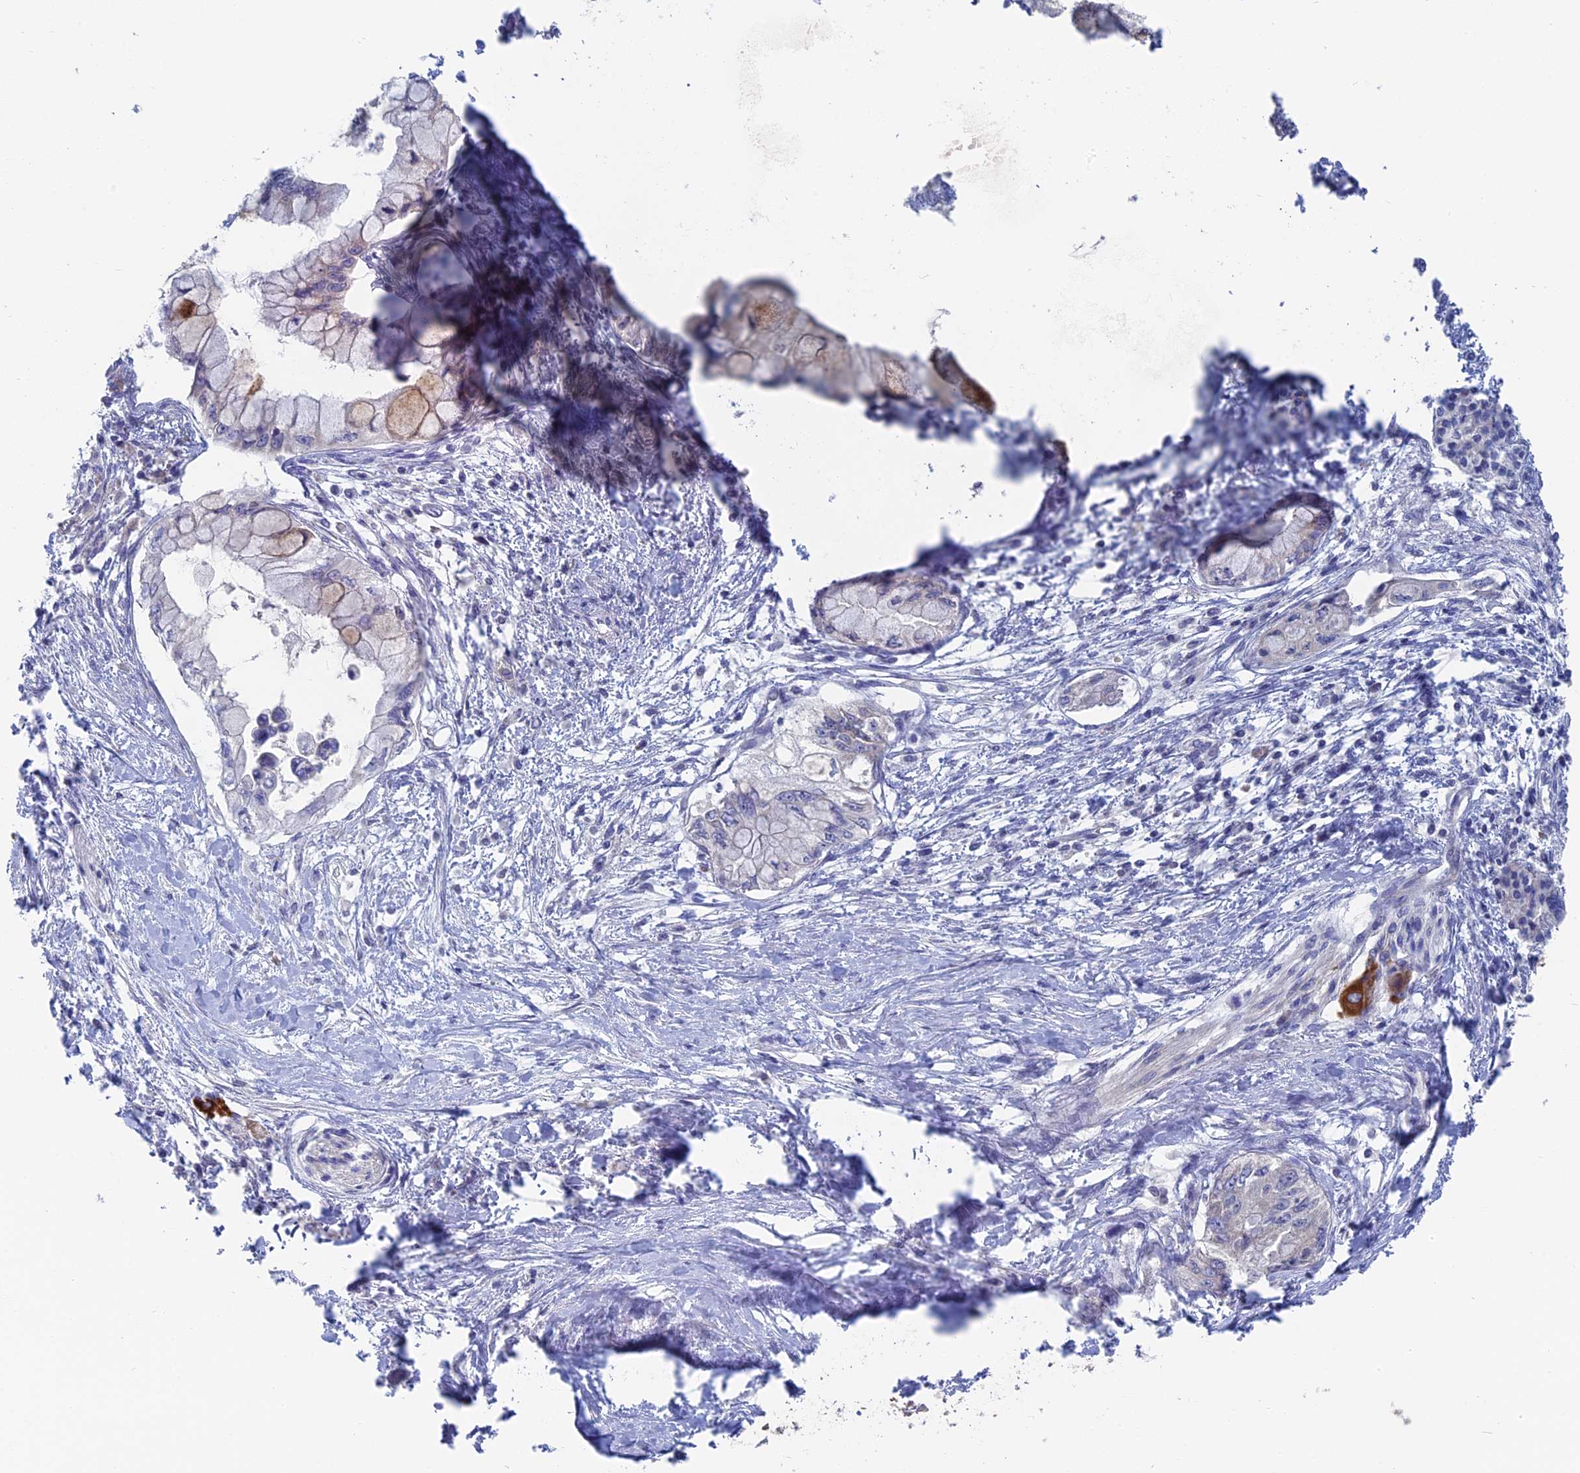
{"staining": {"intensity": "negative", "quantity": "none", "location": "none"}, "tissue": "pancreatic cancer", "cell_type": "Tumor cells", "image_type": "cancer", "snomed": [{"axis": "morphology", "description": "Adenocarcinoma, NOS"}, {"axis": "topography", "description": "Pancreas"}], "caption": "This is a image of immunohistochemistry (IHC) staining of pancreatic cancer (adenocarcinoma), which shows no positivity in tumor cells.", "gene": "TBC1D30", "patient": {"sex": "male", "age": 48}}